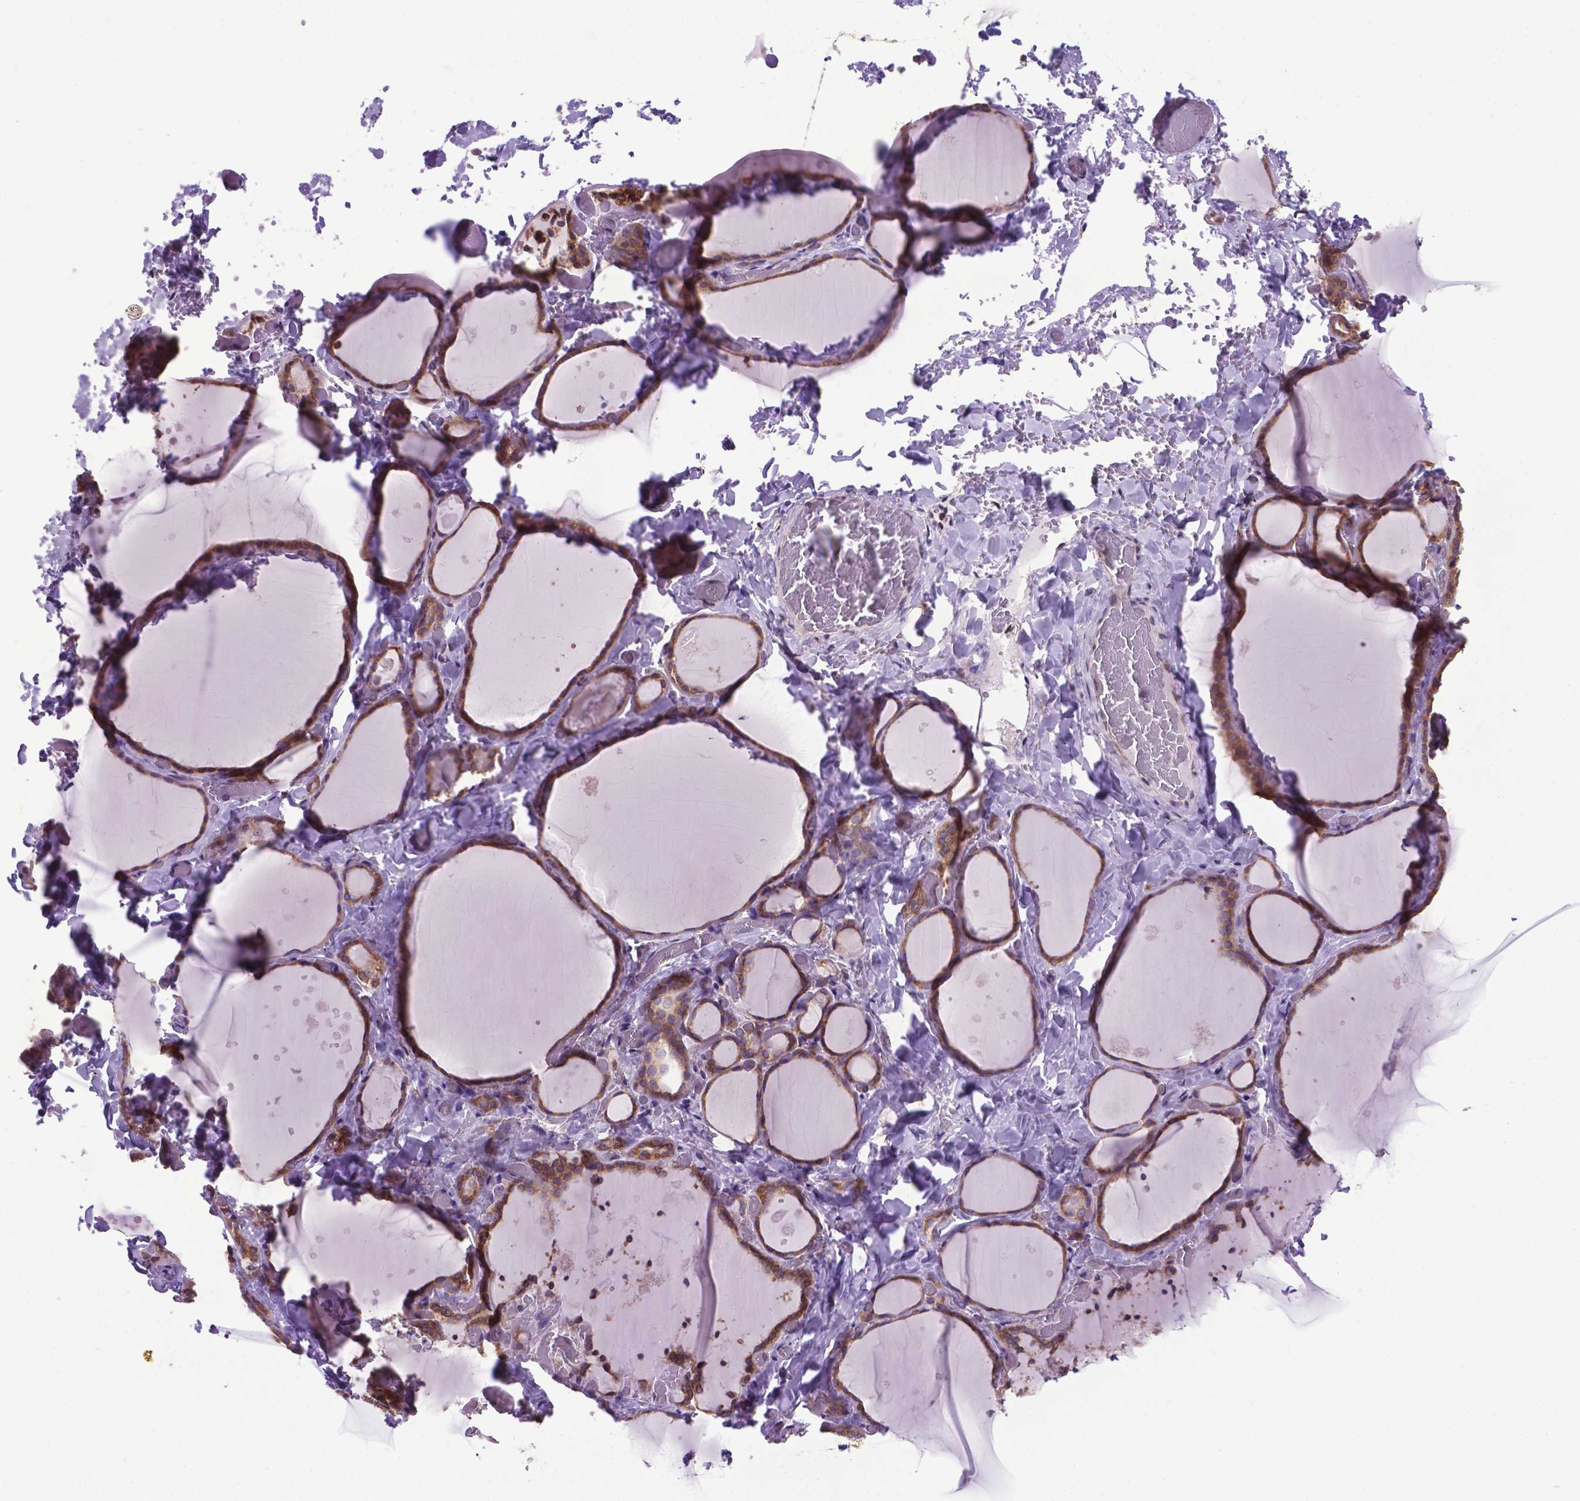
{"staining": {"intensity": "moderate", "quantity": ">75%", "location": "cytoplasmic/membranous"}, "tissue": "thyroid gland", "cell_type": "Glandular cells", "image_type": "normal", "snomed": [{"axis": "morphology", "description": "Normal tissue, NOS"}, {"axis": "topography", "description": "Thyroid gland"}], "caption": "A photomicrograph of thyroid gland stained for a protein reveals moderate cytoplasmic/membranous brown staining in glandular cells. (Stains: DAB (3,3'-diaminobenzidine) in brown, nuclei in blue, Microscopy: brightfield microscopy at high magnification).", "gene": "ENSG00000269590", "patient": {"sex": "female", "age": 36}}